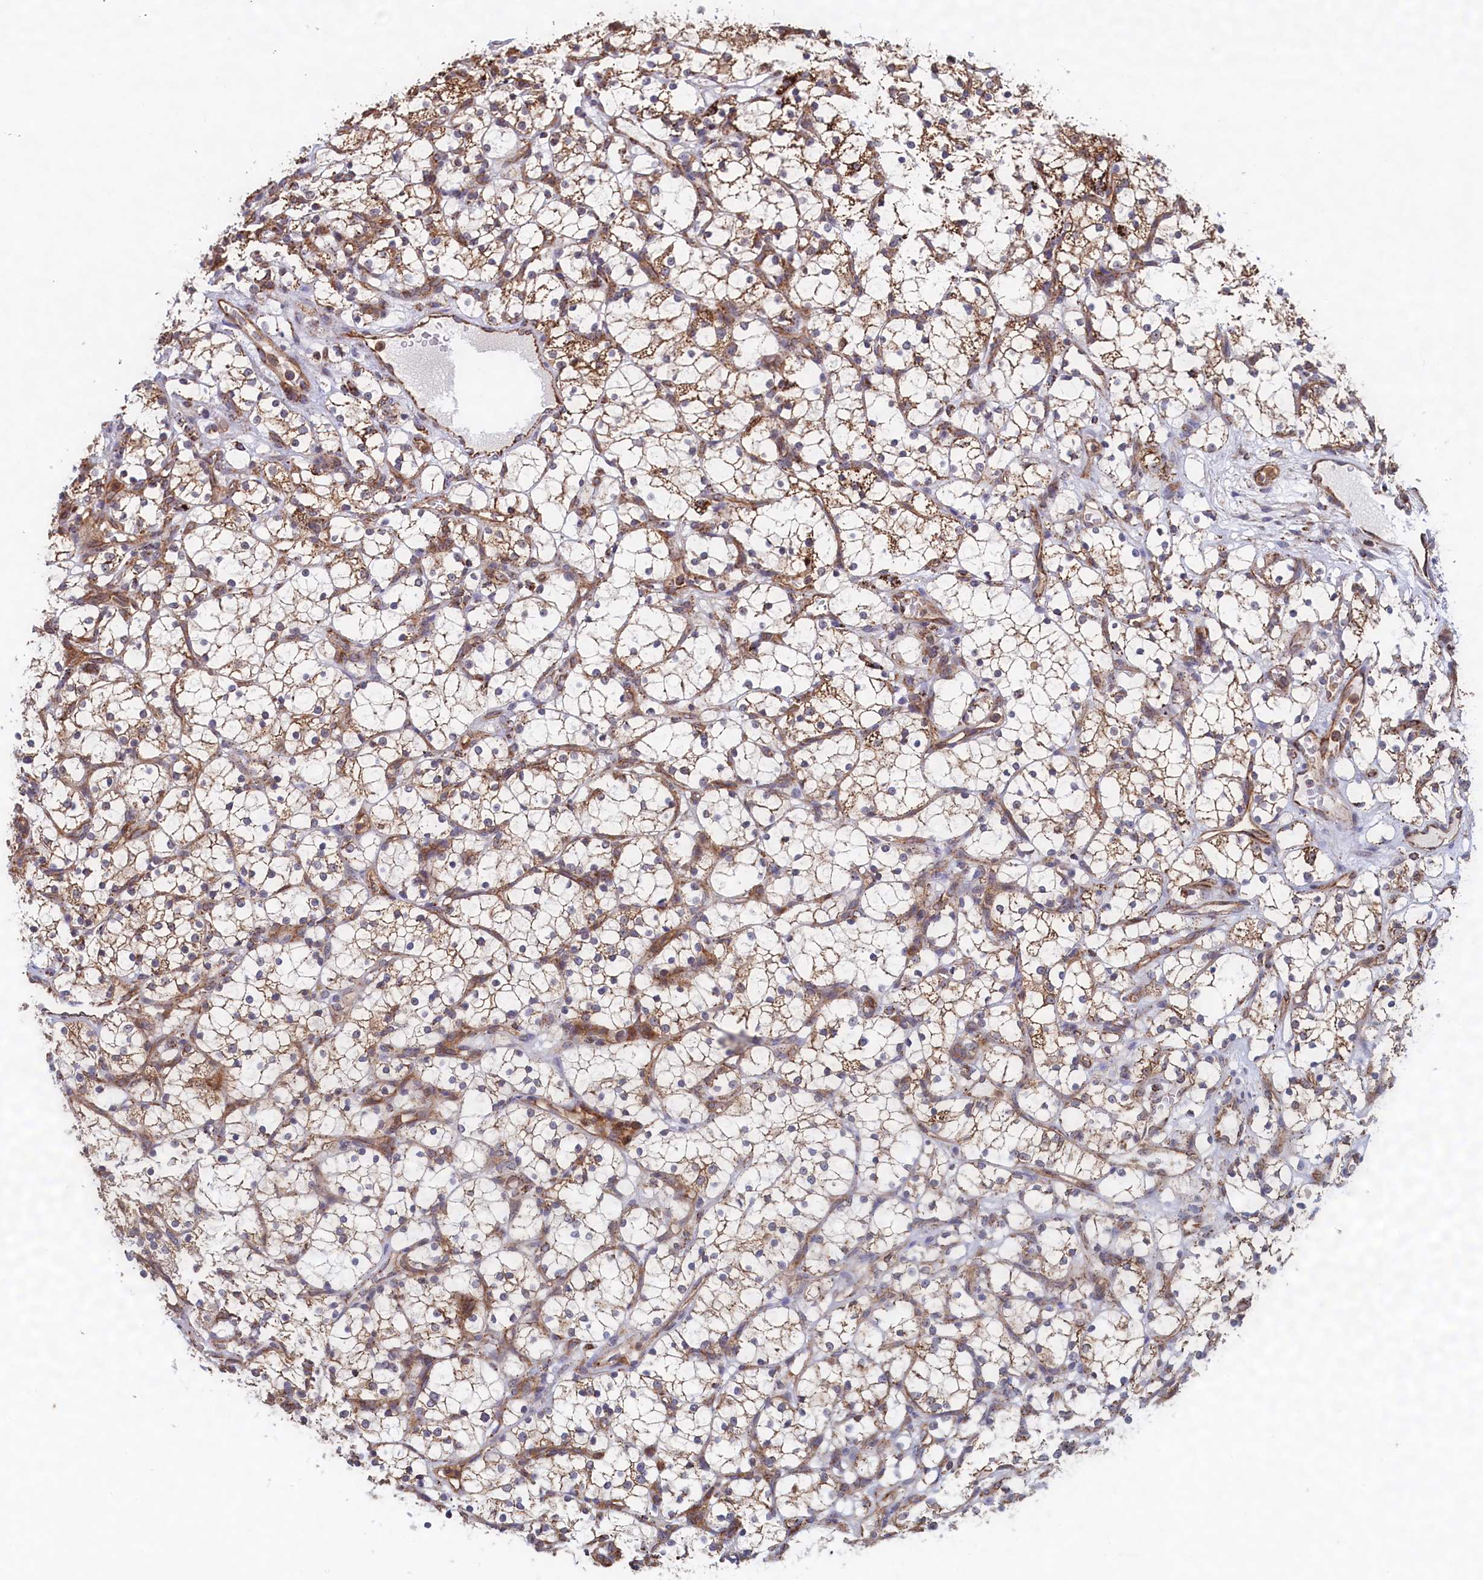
{"staining": {"intensity": "moderate", "quantity": "25%-75%", "location": "cytoplasmic/membranous"}, "tissue": "renal cancer", "cell_type": "Tumor cells", "image_type": "cancer", "snomed": [{"axis": "morphology", "description": "Adenocarcinoma, NOS"}, {"axis": "topography", "description": "Kidney"}], "caption": "A high-resolution photomicrograph shows immunohistochemistry staining of renal adenocarcinoma, which displays moderate cytoplasmic/membranous positivity in approximately 25%-75% of tumor cells.", "gene": "UBE3B", "patient": {"sex": "female", "age": 69}}